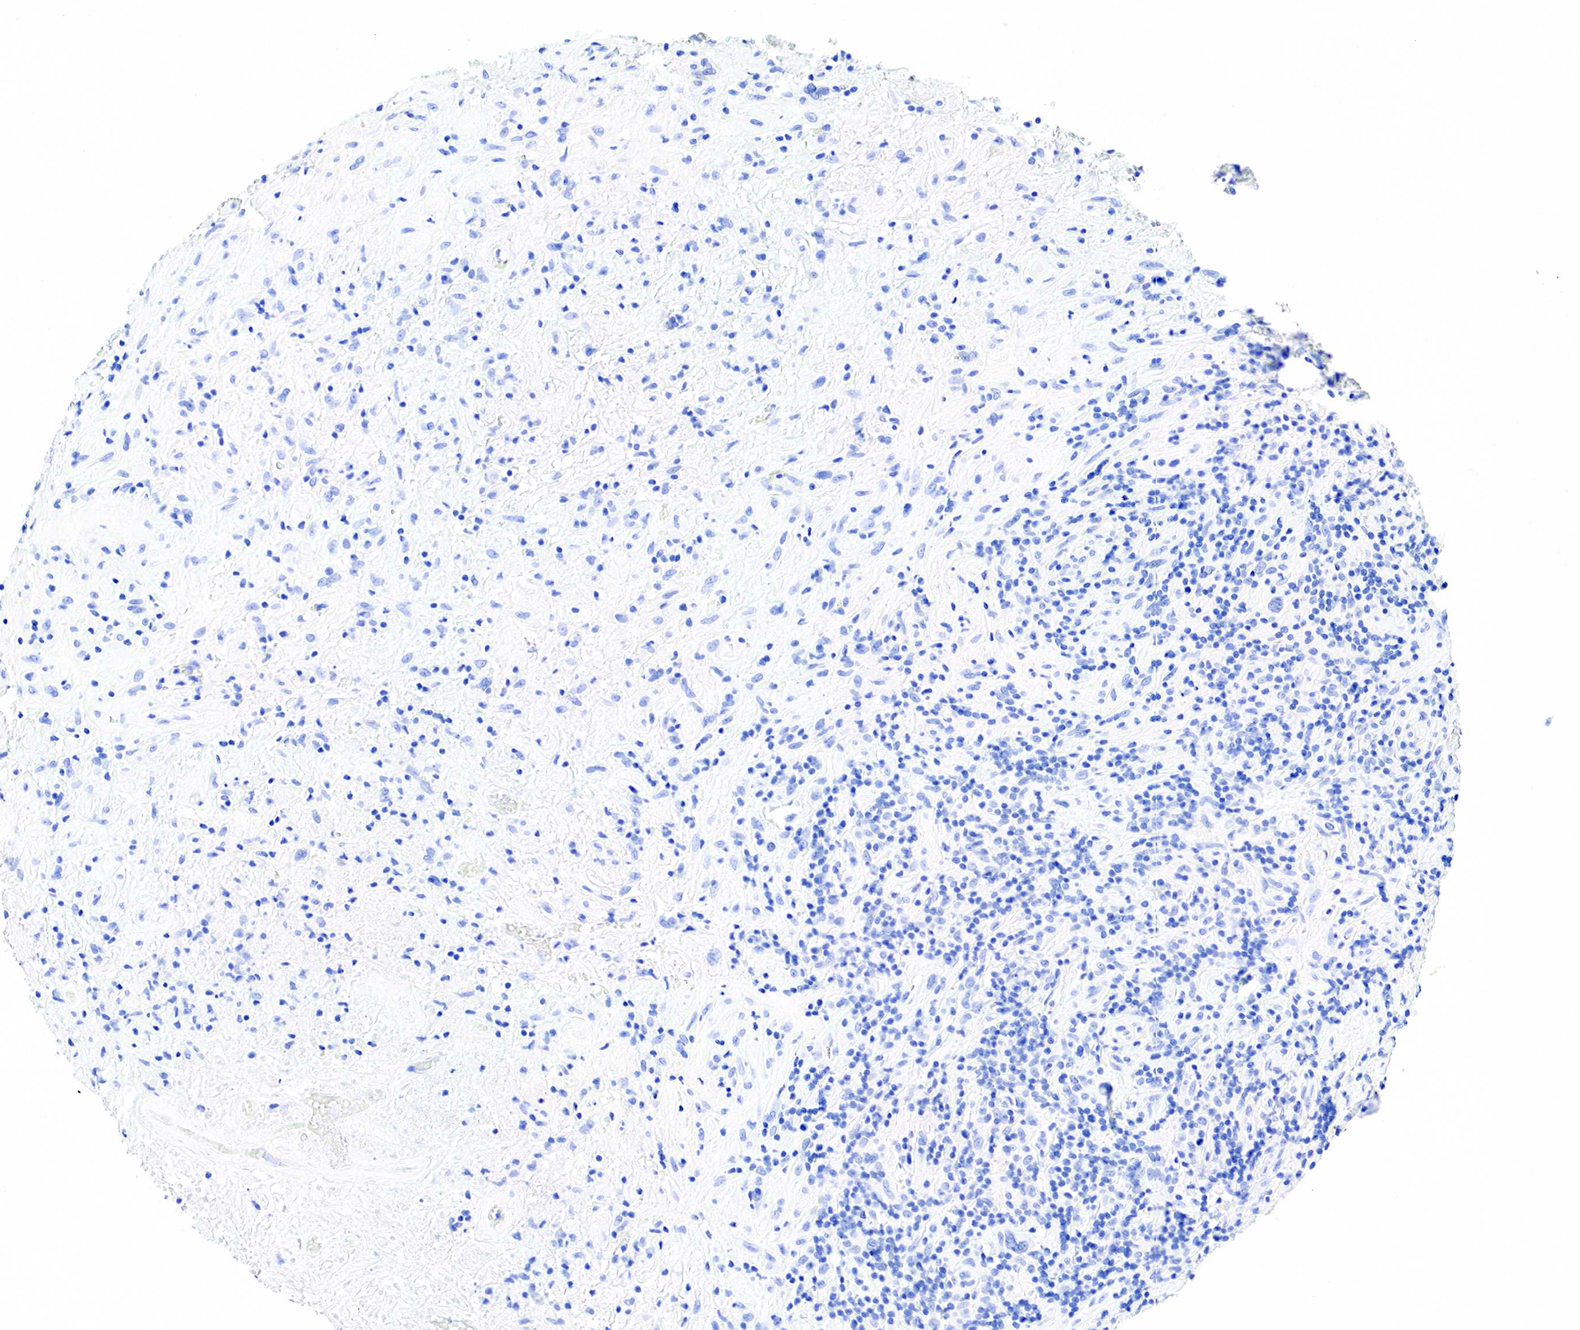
{"staining": {"intensity": "negative", "quantity": "none", "location": "none"}, "tissue": "lymphoma", "cell_type": "Tumor cells", "image_type": "cancer", "snomed": [{"axis": "morphology", "description": "Hodgkin's disease, NOS"}, {"axis": "topography", "description": "Lymph node"}], "caption": "Immunohistochemical staining of lymphoma shows no significant staining in tumor cells. (Stains: DAB immunohistochemistry with hematoxylin counter stain, Microscopy: brightfield microscopy at high magnification).", "gene": "KRT7", "patient": {"sex": "male", "age": 46}}